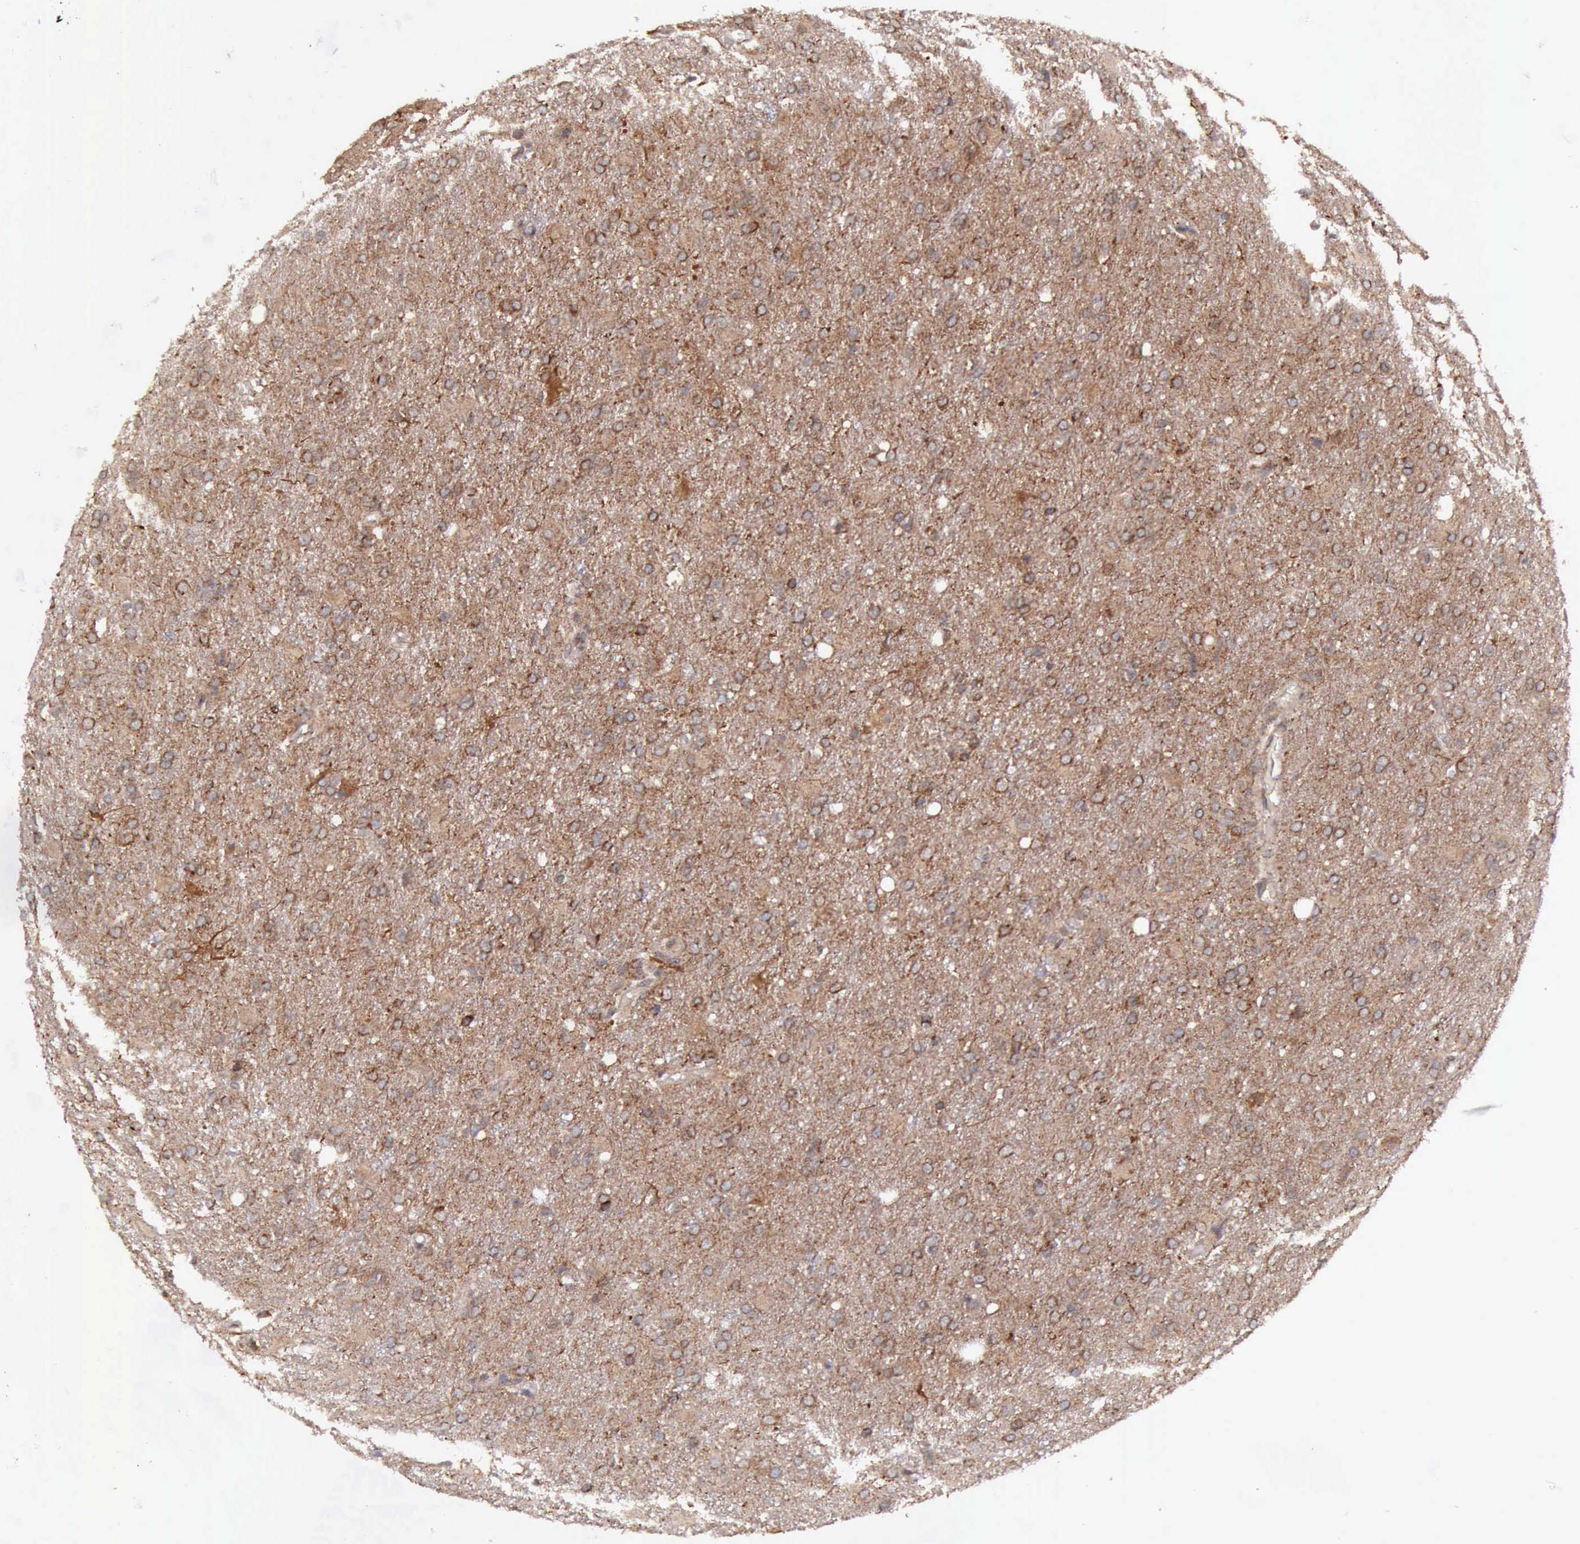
{"staining": {"intensity": "moderate", "quantity": ">75%", "location": "cytoplasmic/membranous"}, "tissue": "glioma", "cell_type": "Tumor cells", "image_type": "cancer", "snomed": [{"axis": "morphology", "description": "Glioma, malignant, High grade"}, {"axis": "topography", "description": "Brain"}], "caption": "There is medium levels of moderate cytoplasmic/membranous staining in tumor cells of malignant glioma (high-grade), as demonstrated by immunohistochemical staining (brown color).", "gene": "ARMCX3", "patient": {"sex": "male", "age": 68}}